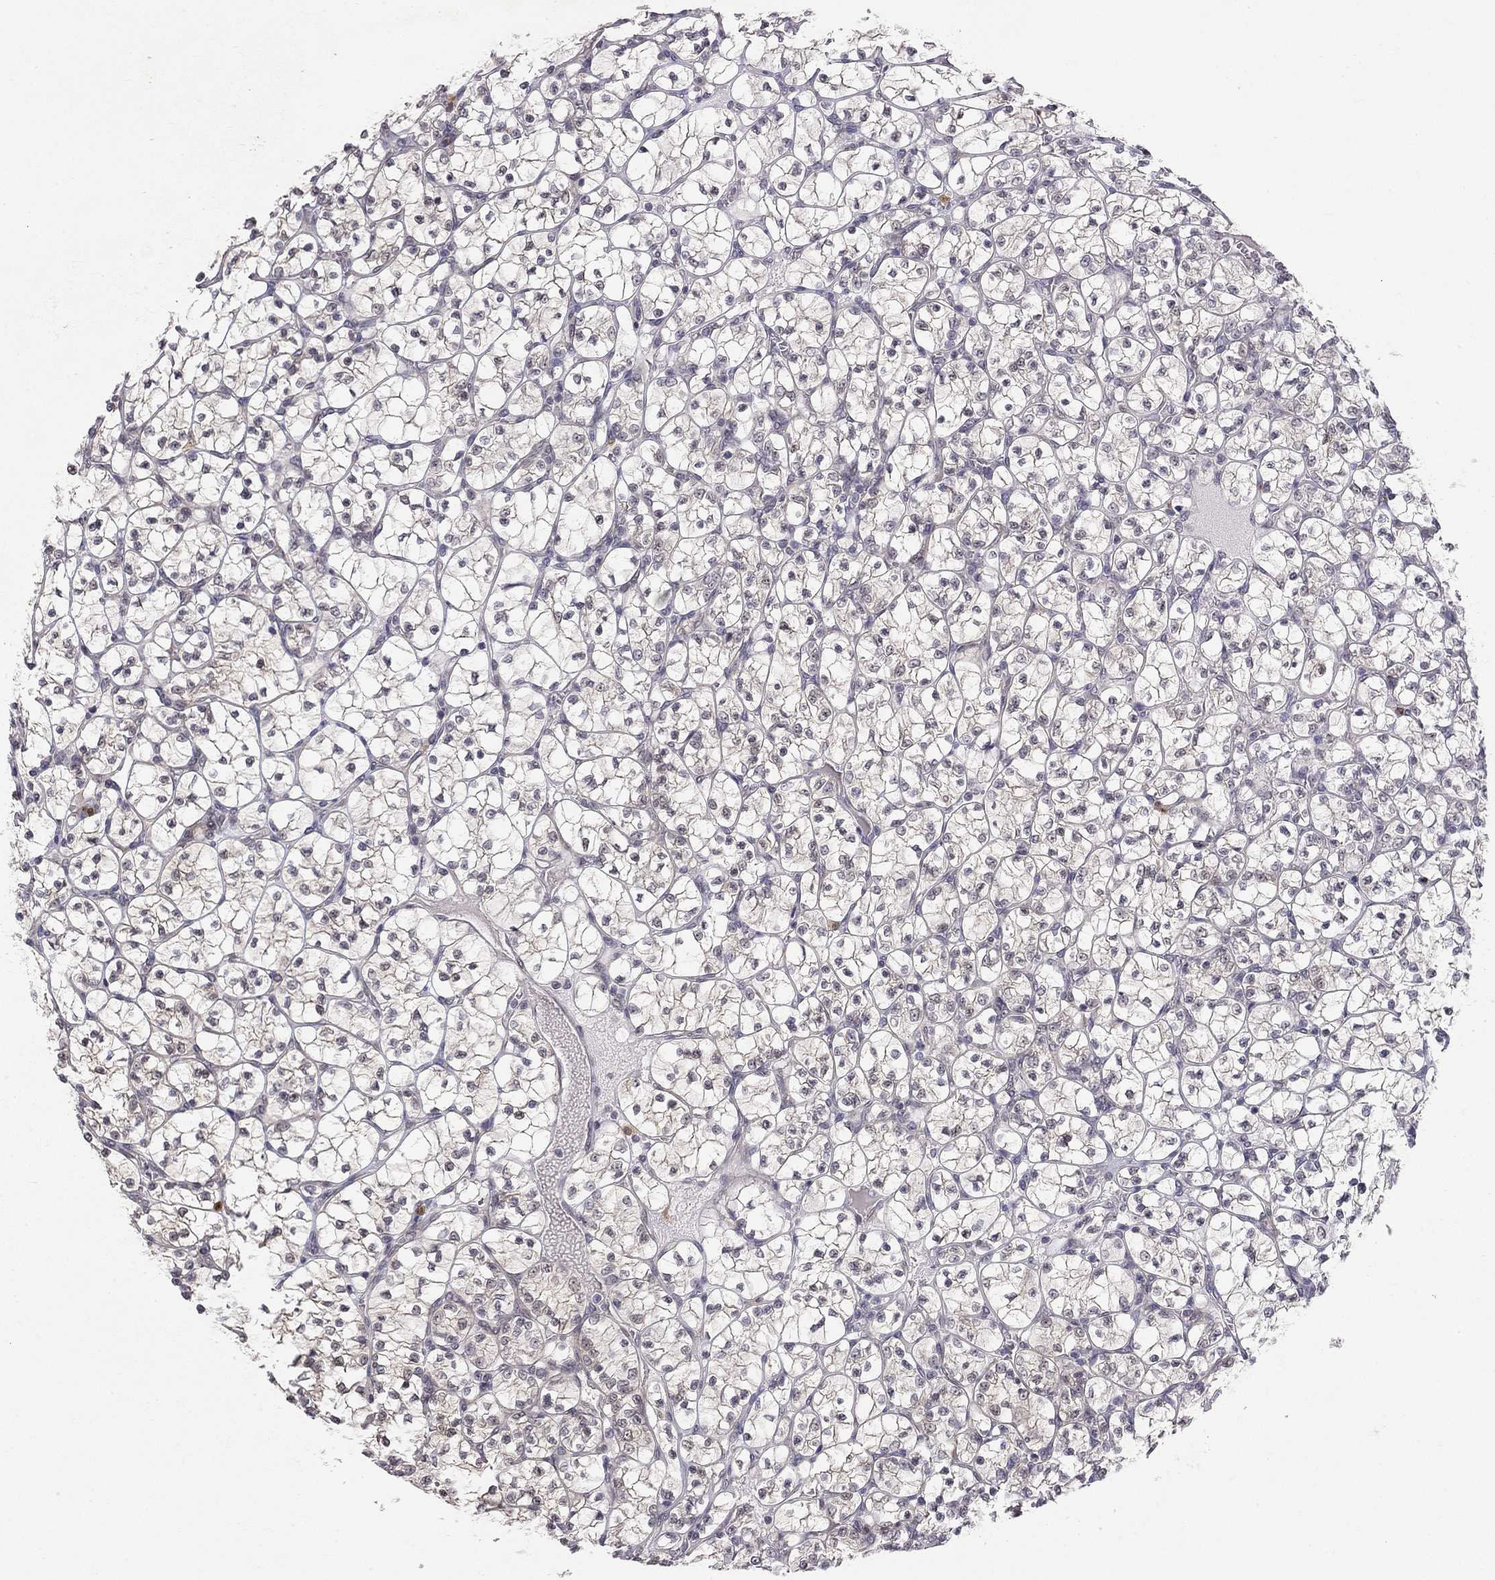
{"staining": {"intensity": "negative", "quantity": "none", "location": "none"}, "tissue": "renal cancer", "cell_type": "Tumor cells", "image_type": "cancer", "snomed": [{"axis": "morphology", "description": "Adenocarcinoma, NOS"}, {"axis": "topography", "description": "Kidney"}], "caption": "Protein analysis of renal cancer (adenocarcinoma) reveals no significant staining in tumor cells.", "gene": "STXBP6", "patient": {"sex": "female", "age": 89}}